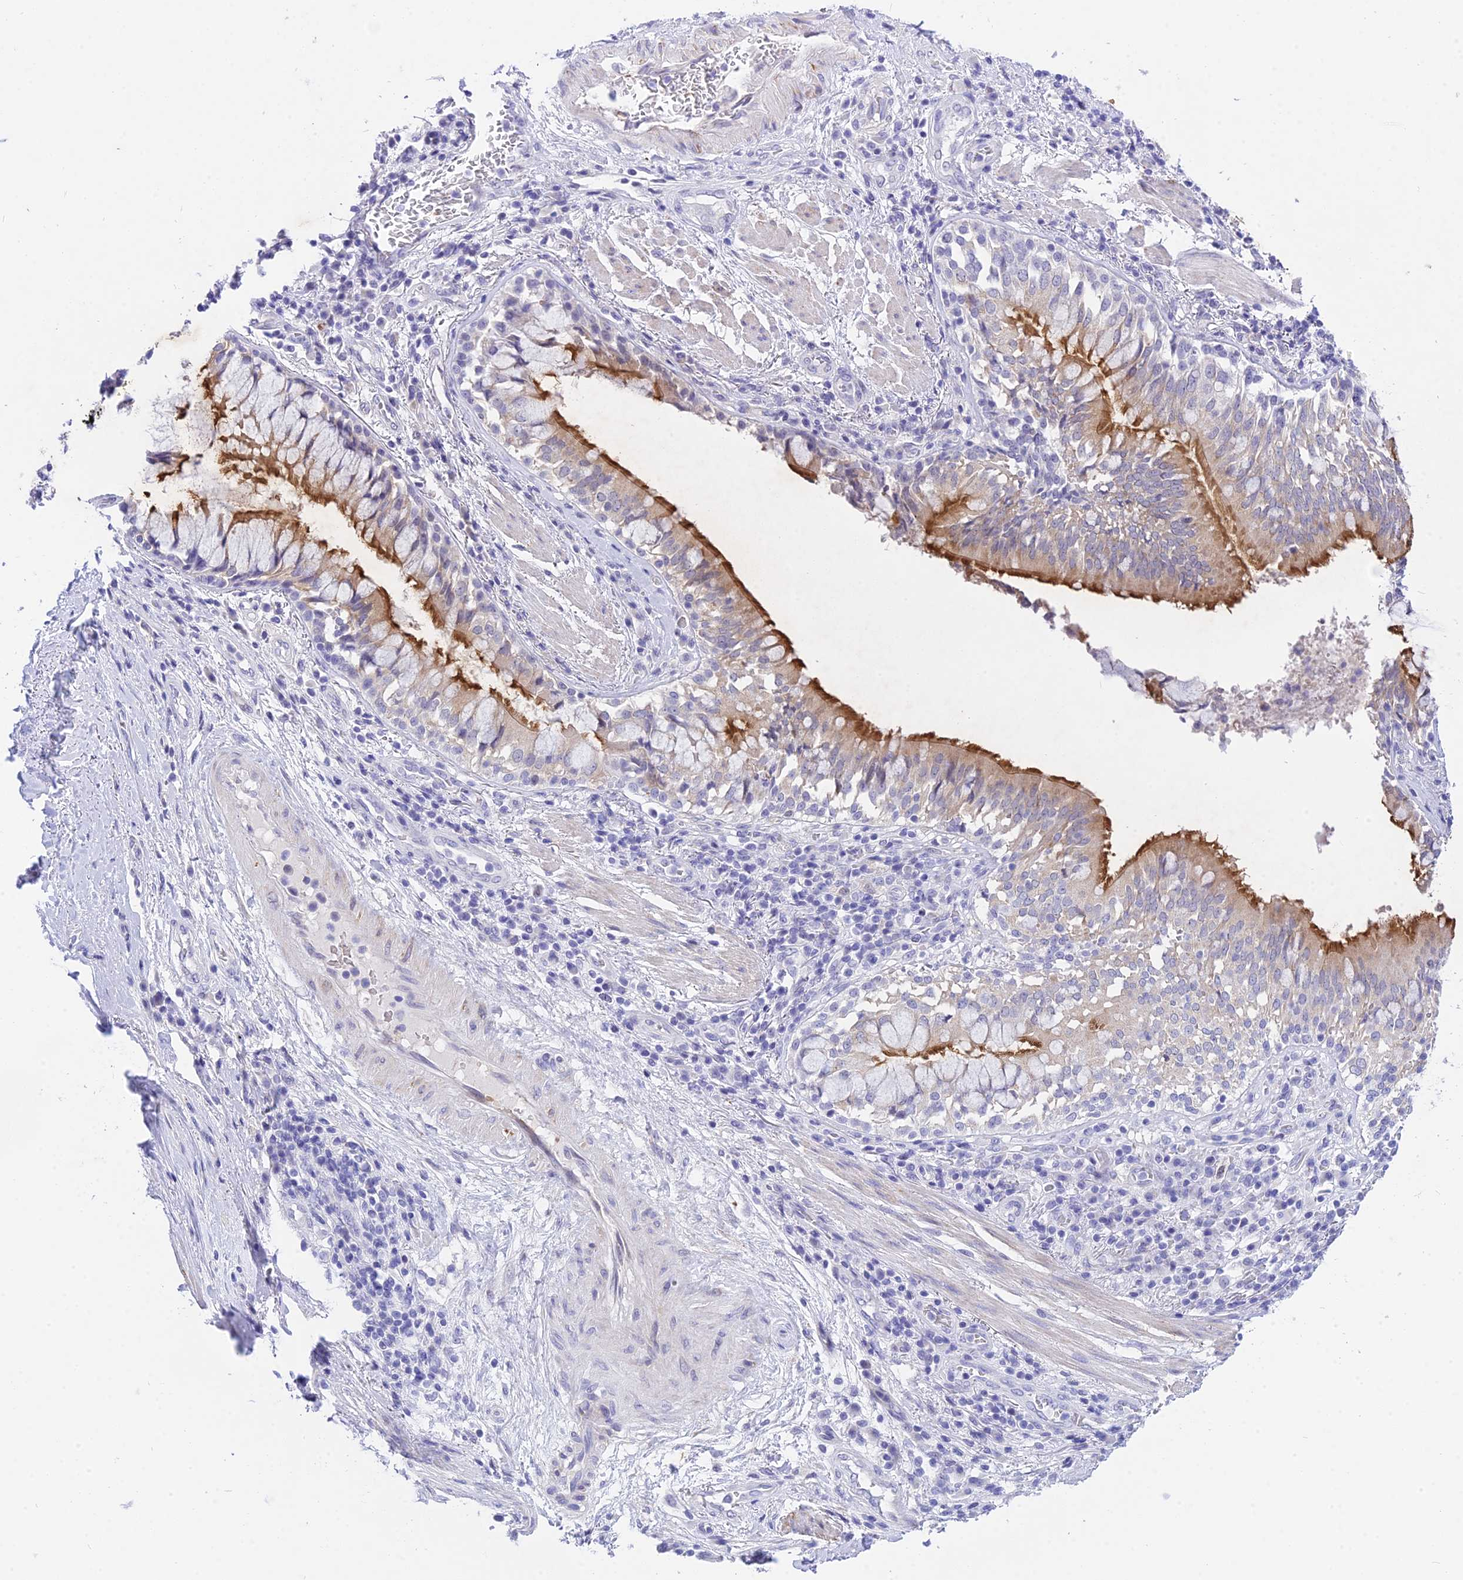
{"staining": {"intensity": "negative", "quantity": "none", "location": "none"}, "tissue": "adipose tissue", "cell_type": "Adipocytes", "image_type": "normal", "snomed": [{"axis": "morphology", "description": "Normal tissue, NOS"}, {"axis": "morphology", "description": "Squamous cell carcinoma, NOS"}, {"axis": "topography", "description": "Bronchus"}, {"axis": "topography", "description": "Lung"}], "caption": "This is an IHC photomicrograph of unremarkable adipose tissue. There is no expression in adipocytes.", "gene": "DEFB107A", "patient": {"sex": "male", "age": 64}}